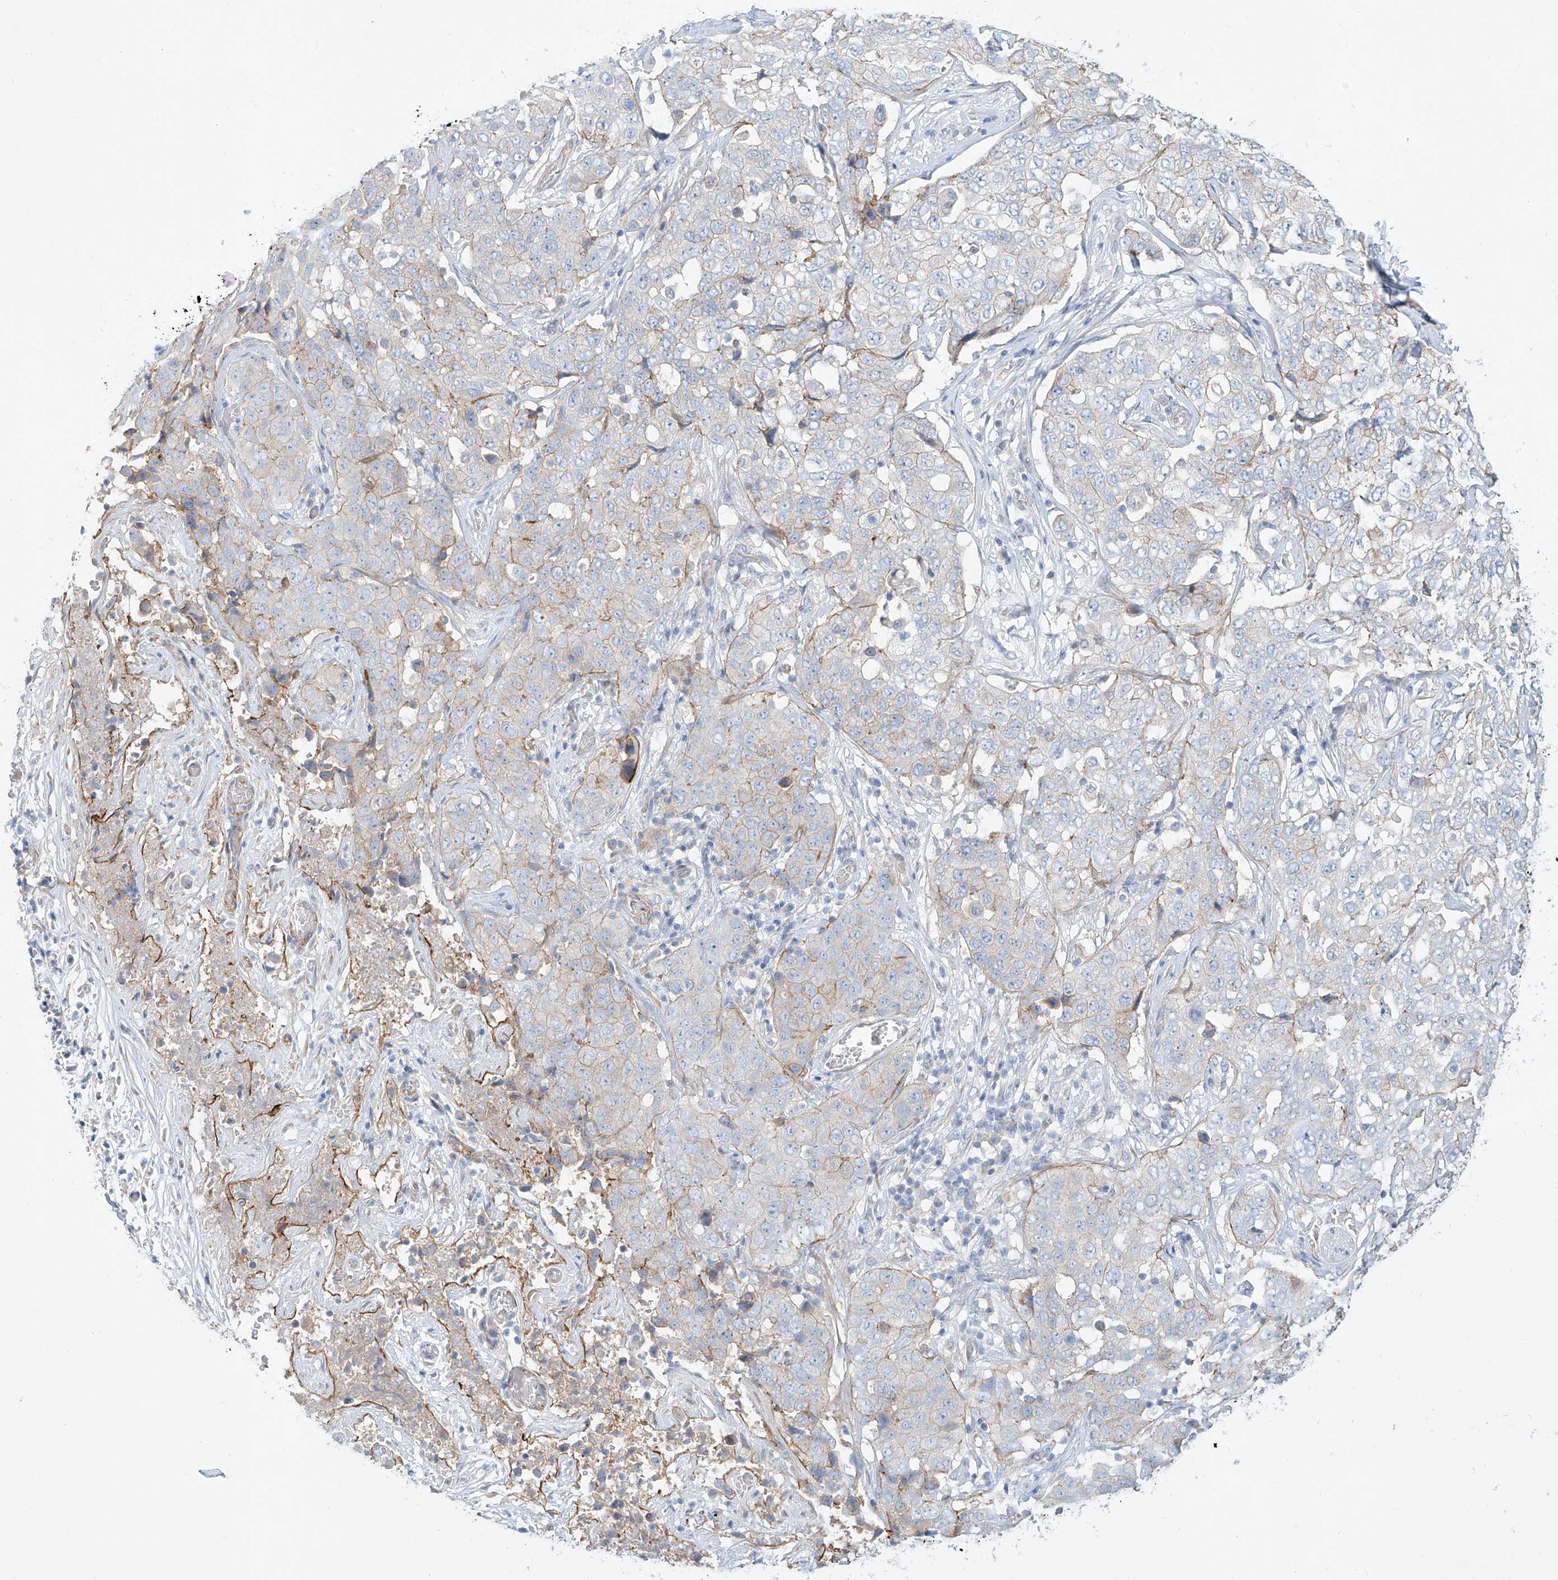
{"staining": {"intensity": "moderate", "quantity": "<25%", "location": "cytoplasmic/membranous"}, "tissue": "stomach cancer", "cell_type": "Tumor cells", "image_type": "cancer", "snomed": [{"axis": "morphology", "description": "Normal tissue, NOS"}, {"axis": "morphology", "description": "Adenocarcinoma, NOS"}, {"axis": "topography", "description": "Lymph node"}, {"axis": "topography", "description": "Stomach"}], "caption": "This histopathology image demonstrates adenocarcinoma (stomach) stained with IHC to label a protein in brown. The cytoplasmic/membranous of tumor cells show moderate positivity for the protein. Nuclei are counter-stained blue.", "gene": "AJM1", "patient": {"sex": "male", "age": 48}}